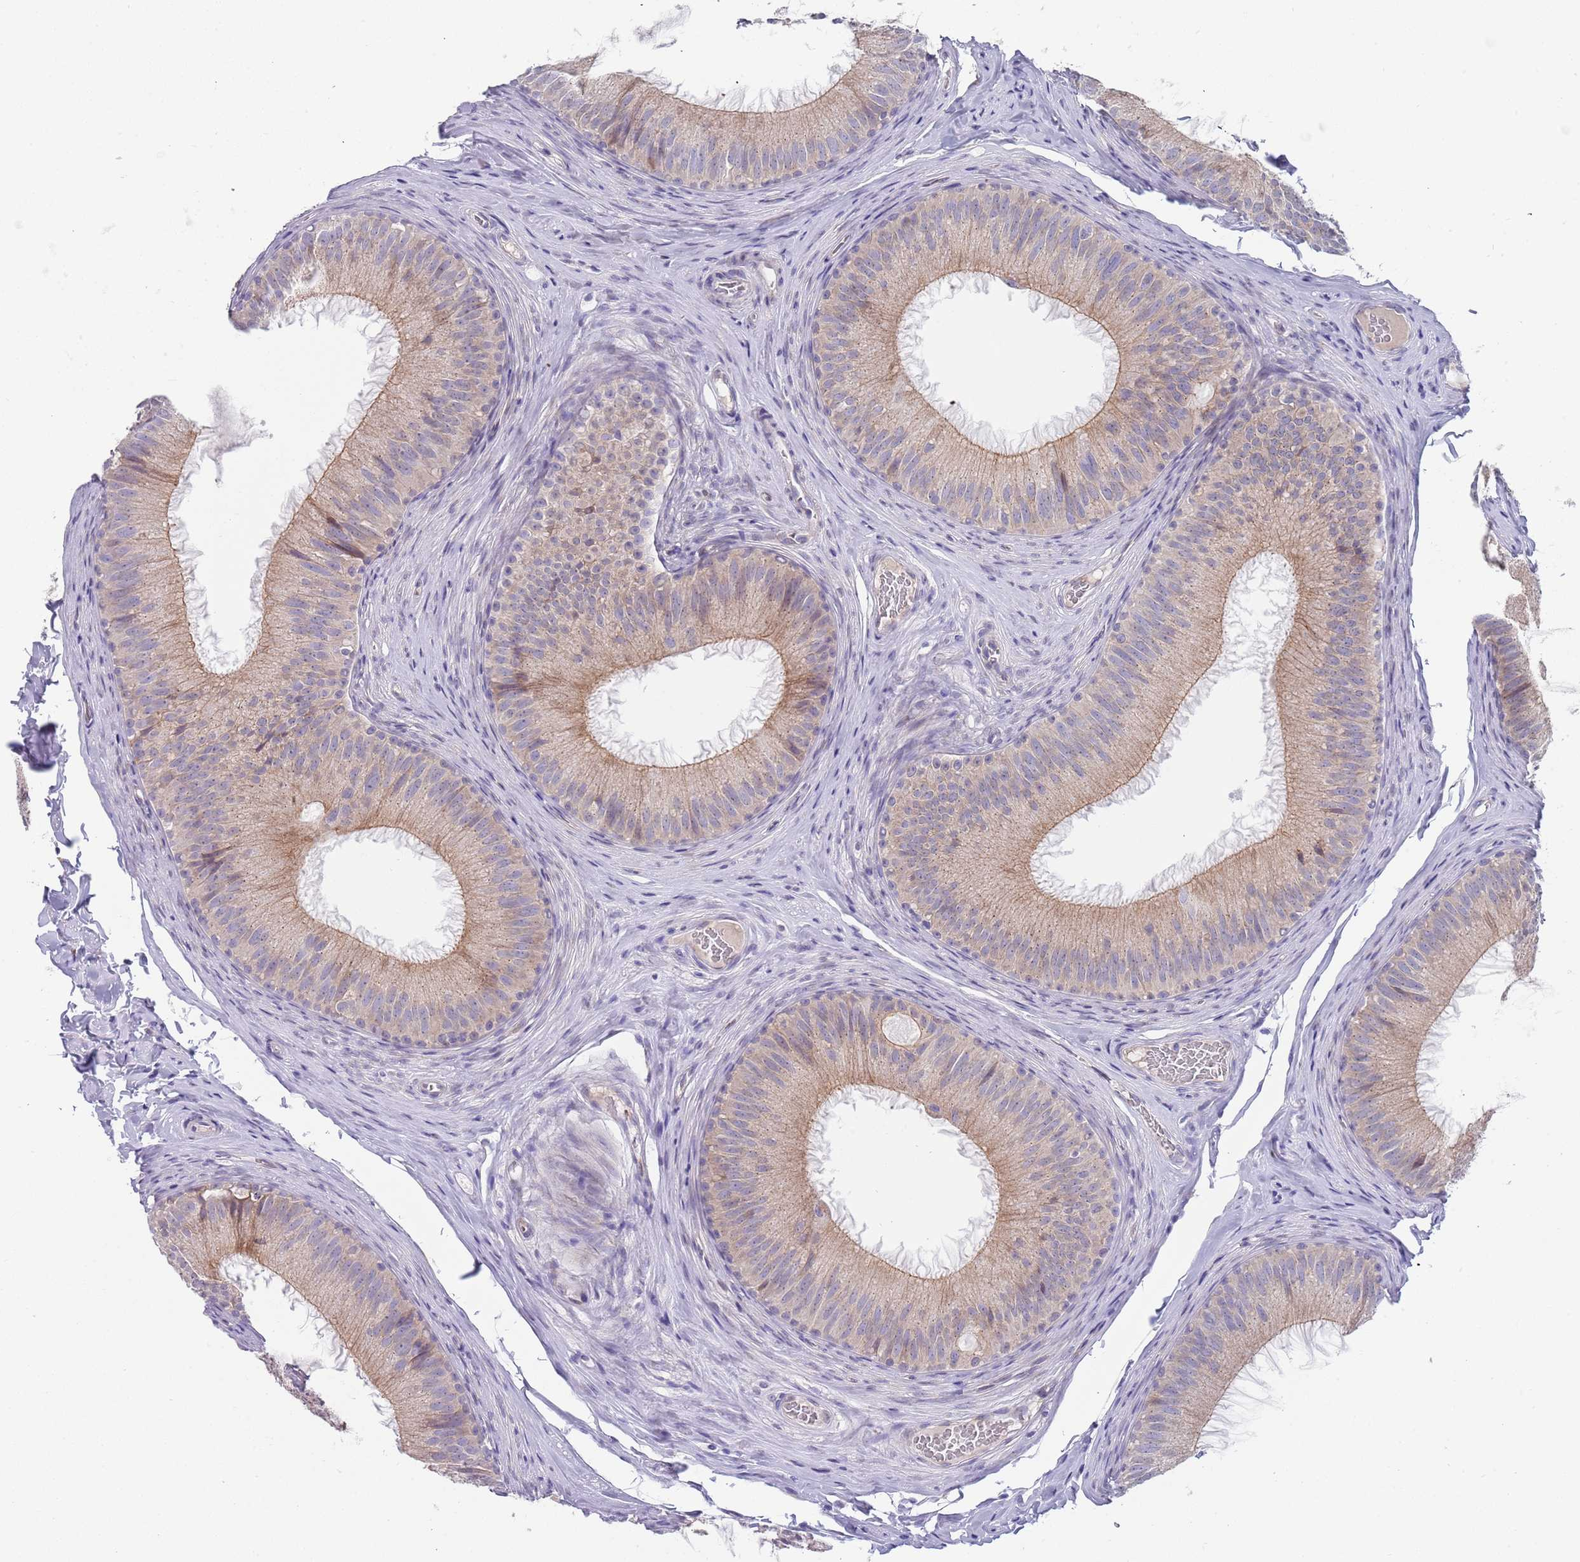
{"staining": {"intensity": "weak", "quantity": ">75%", "location": "cytoplasmic/membranous"}, "tissue": "epididymis", "cell_type": "Glandular cells", "image_type": "normal", "snomed": [{"axis": "morphology", "description": "Normal tissue, NOS"}, {"axis": "topography", "description": "Epididymis"}], "caption": "Epididymis stained with immunohistochemistry (IHC) displays weak cytoplasmic/membranous positivity in about >75% of glandular cells.", "gene": "TNRC6C", "patient": {"sex": "male", "age": 34}}